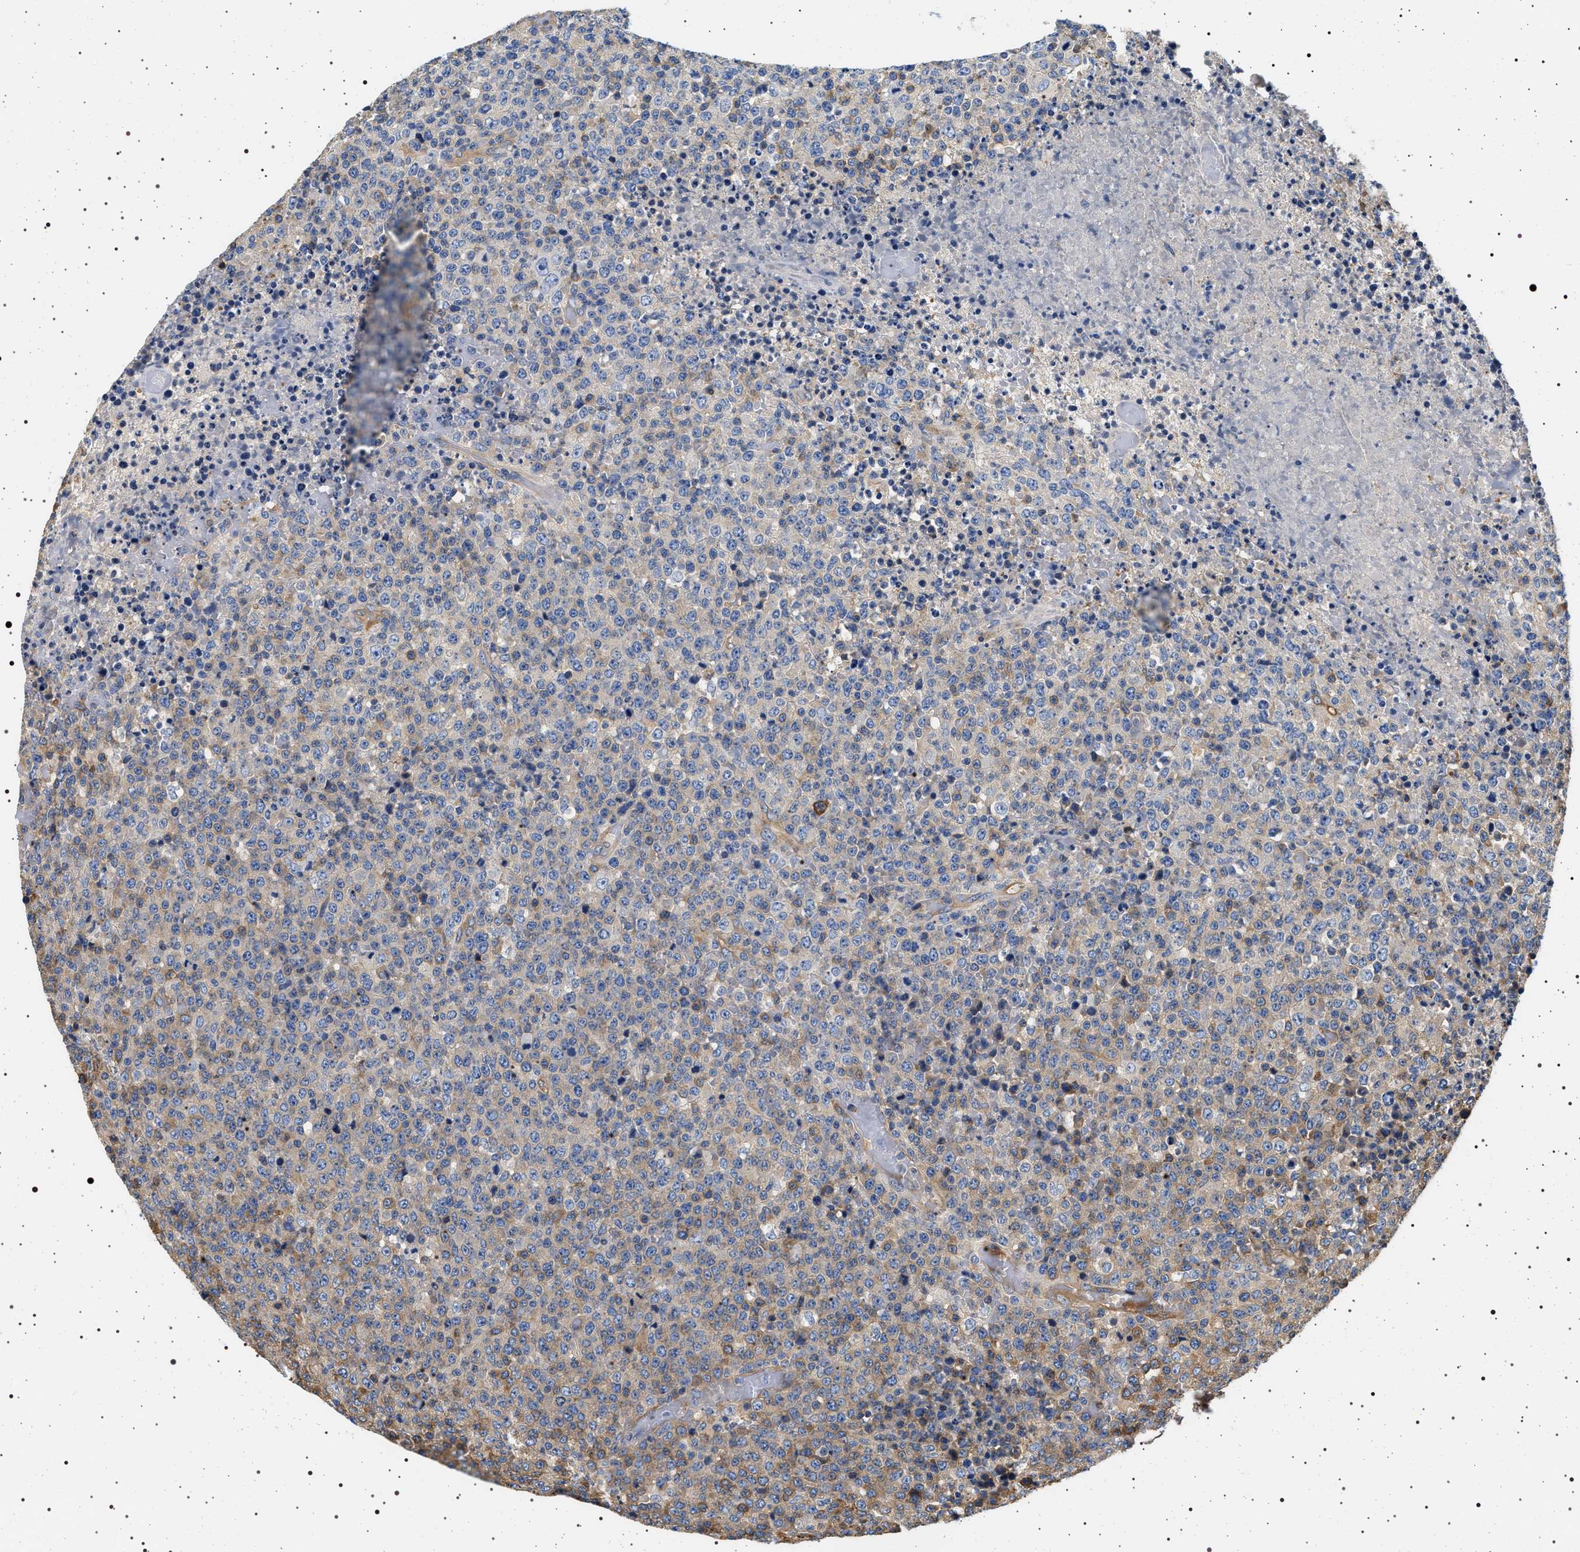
{"staining": {"intensity": "moderate", "quantity": "<25%", "location": "cytoplasmic/membranous"}, "tissue": "lymphoma", "cell_type": "Tumor cells", "image_type": "cancer", "snomed": [{"axis": "morphology", "description": "Malignant lymphoma, non-Hodgkin's type, High grade"}, {"axis": "topography", "description": "Lymph node"}], "caption": "Immunohistochemical staining of lymphoma reveals low levels of moderate cytoplasmic/membranous positivity in approximately <25% of tumor cells. (DAB IHC with brightfield microscopy, high magnification).", "gene": "HSD17B1", "patient": {"sex": "male", "age": 13}}